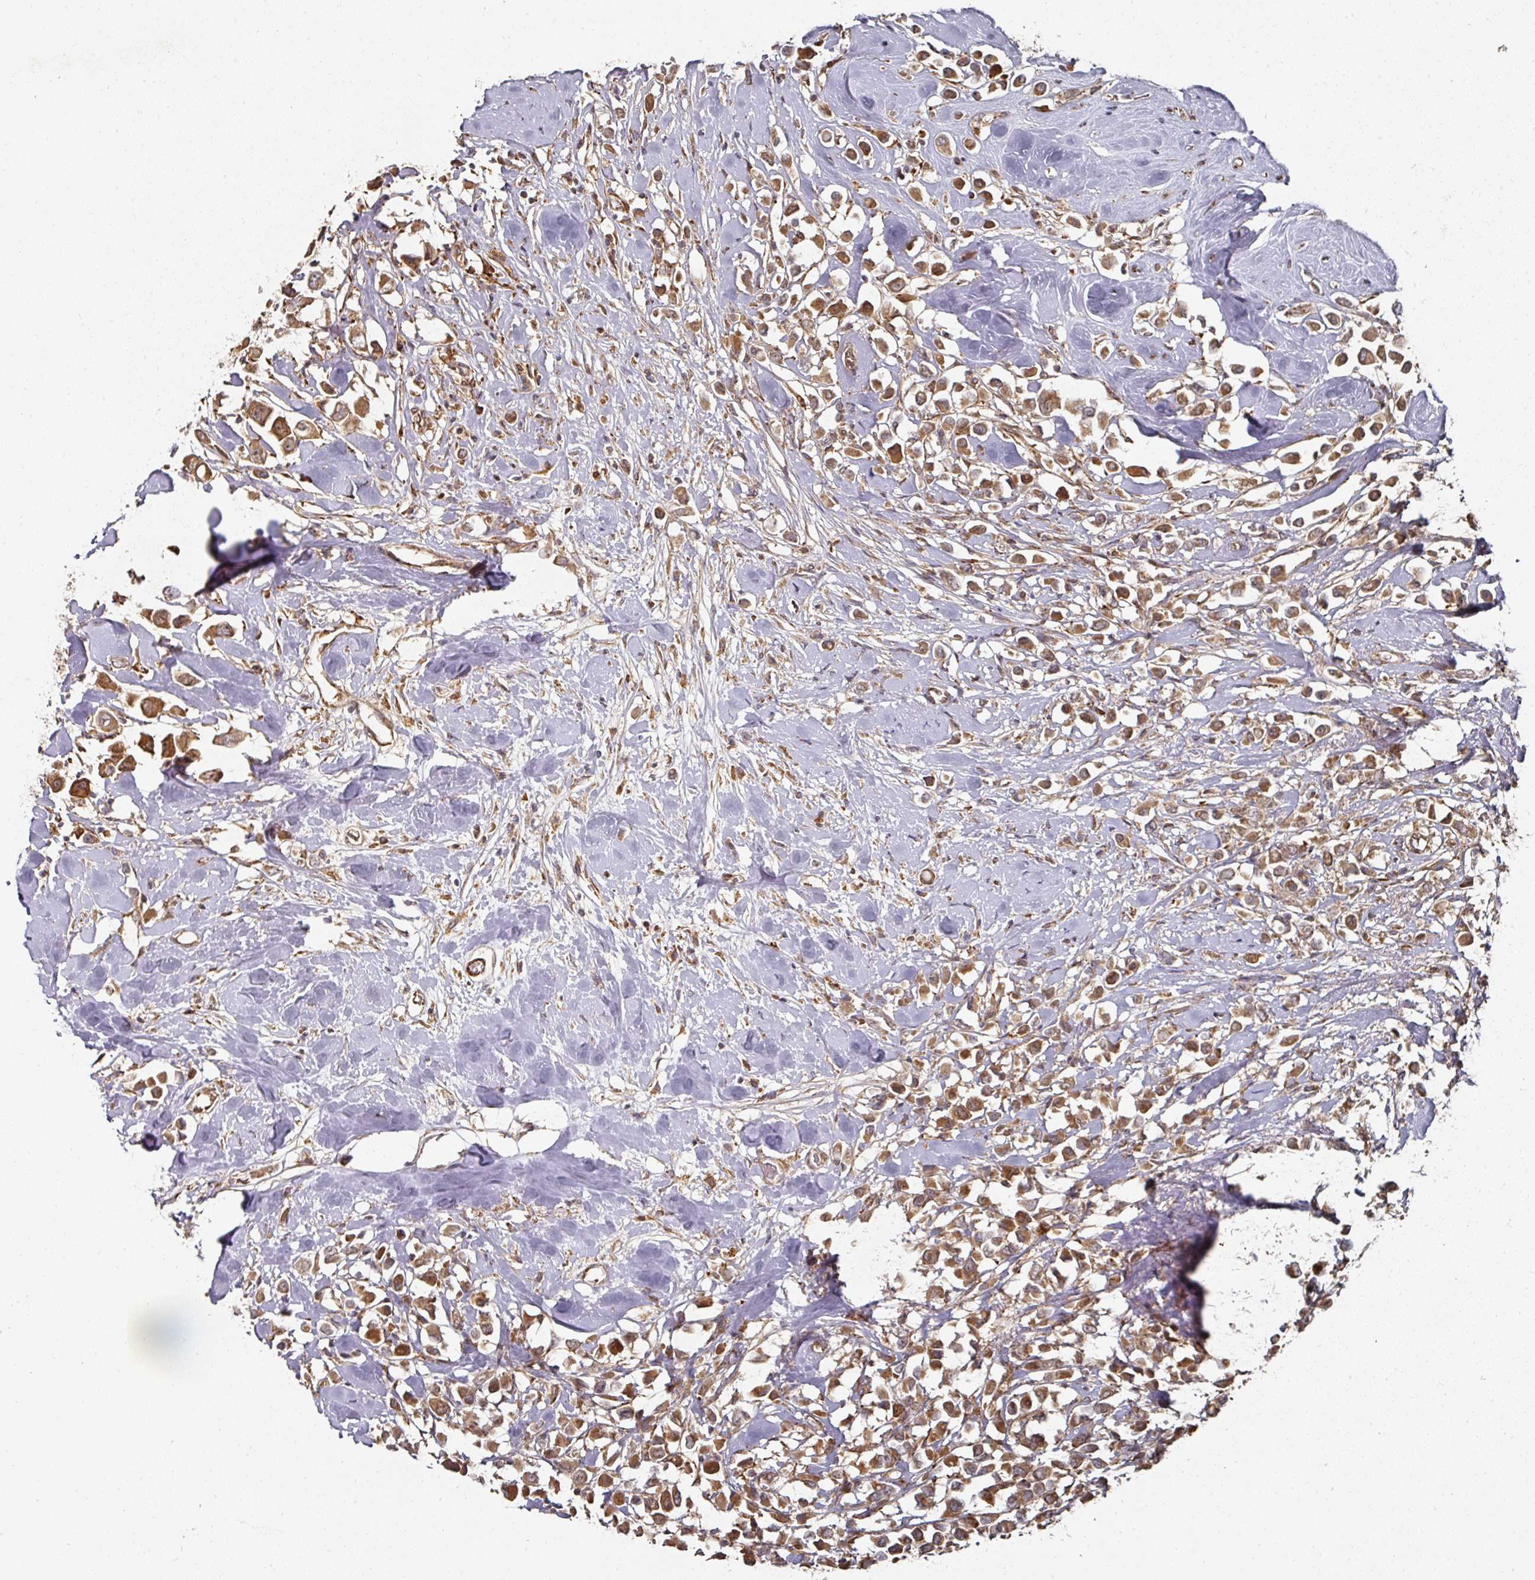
{"staining": {"intensity": "strong", "quantity": ">75%", "location": "cytoplasmic/membranous"}, "tissue": "breast cancer", "cell_type": "Tumor cells", "image_type": "cancer", "snomed": [{"axis": "morphology", "description": "Duct carcinoma"}, {"axis": "topography", "description": "Breast"}], "caption": "An IHC micrograph of tumor tissue is shown. Protein staining in brown highlights strong cytoplasmic/membranous positivity in breast cancer within tumor cells.", "gene": "CEP95", "patient": {"sex": "female", "age": 61}}